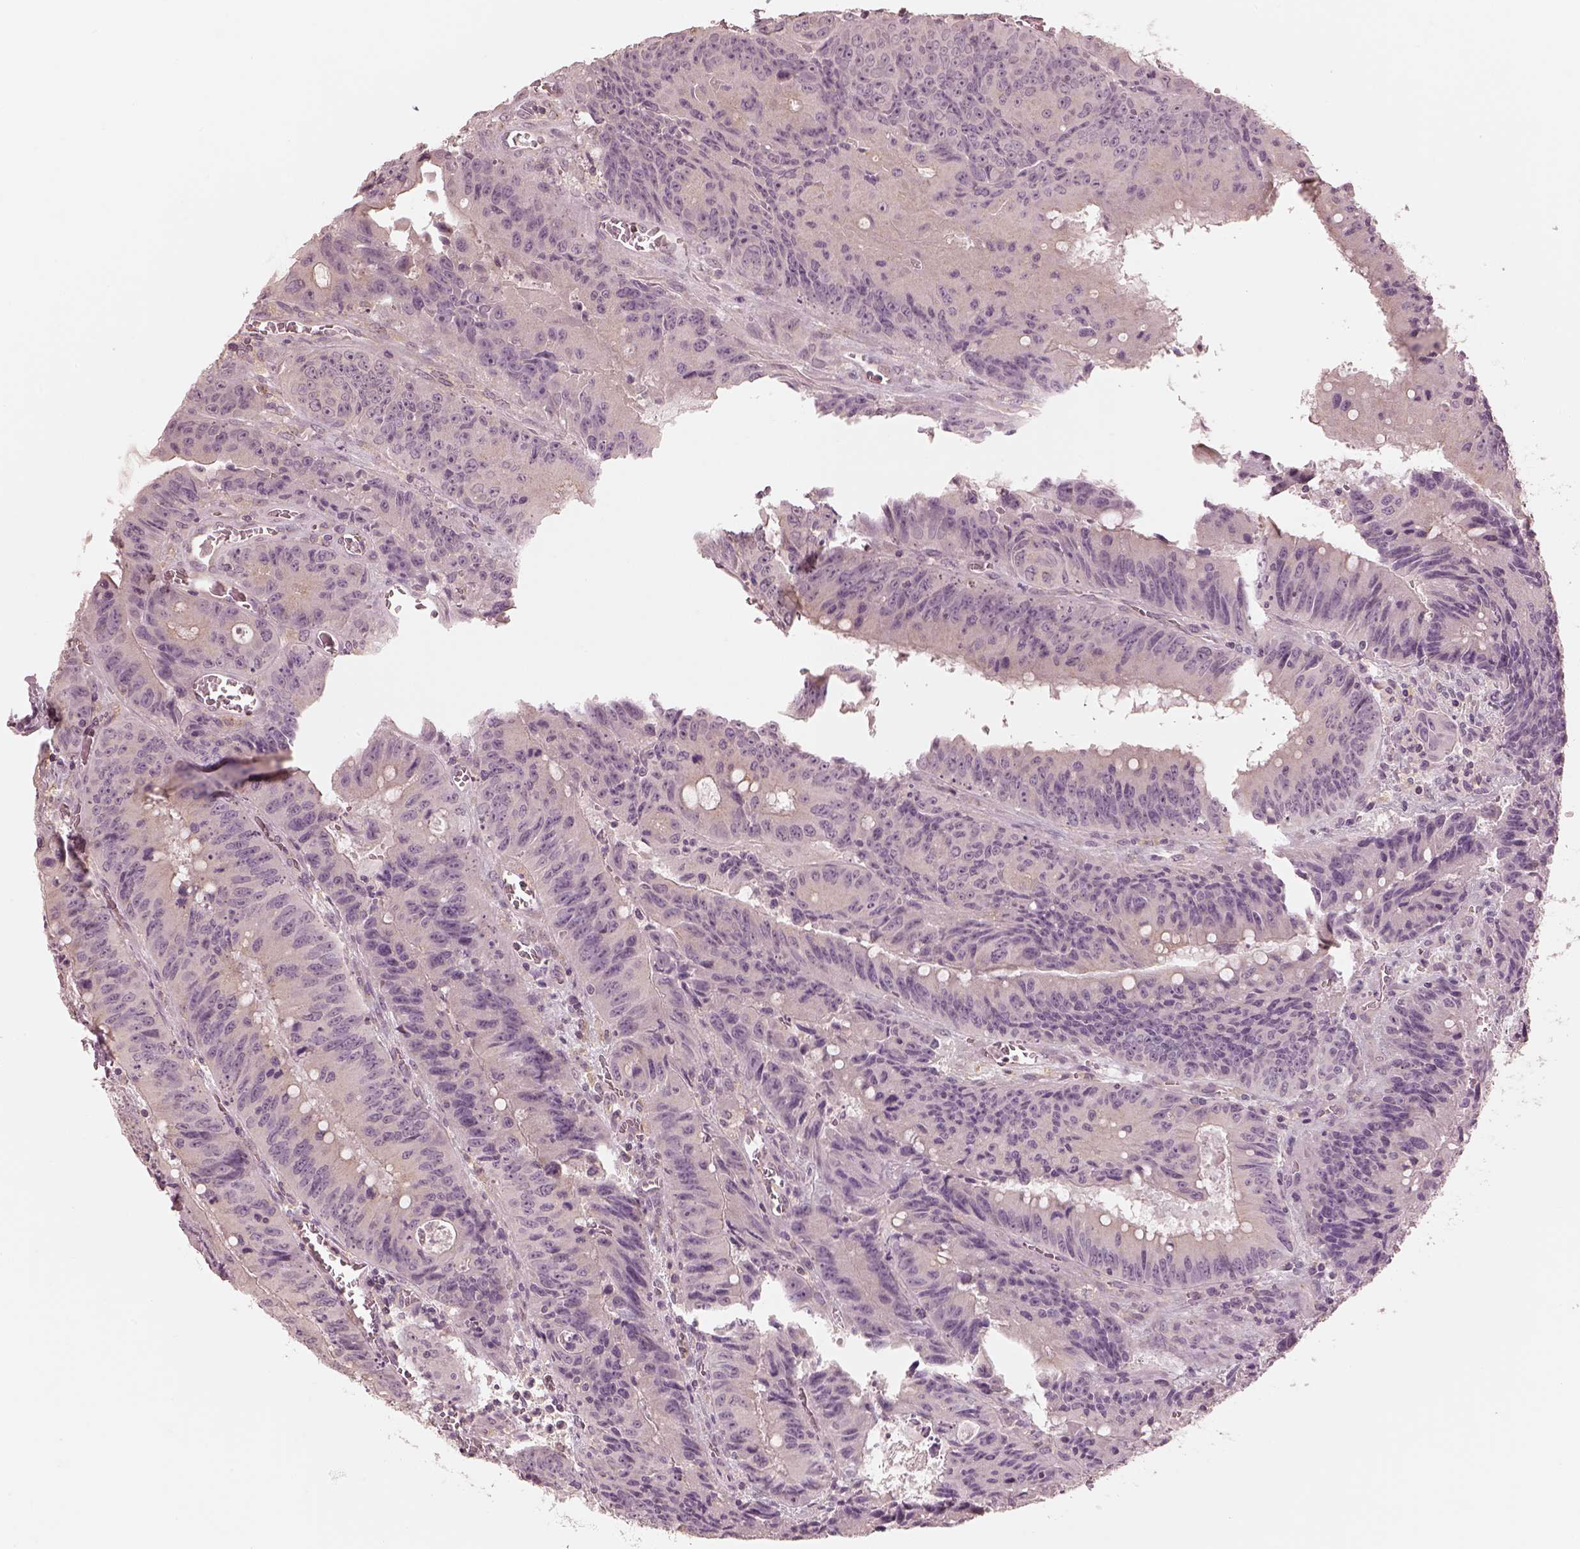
{"staining": {"intensity": "negative", "quantity": "none", "location": "none"}, "tissue": "colorectal cancer", "cell_type": "Tumor cells", "image_type": "cancer", "snomed": [{"axis": "morphology", "description": "Adenocarcinoma, NOS"}, {"axis": "topography", "description": "Rectum"}], "caption": "High power microscopy micrograph of an immunohistochemistry image of colorectal adenocarcinoma, revealing no significant staining in tumor cells.", "gene": "PRKACG", "patient": {"sex": "female", "age": 72}}